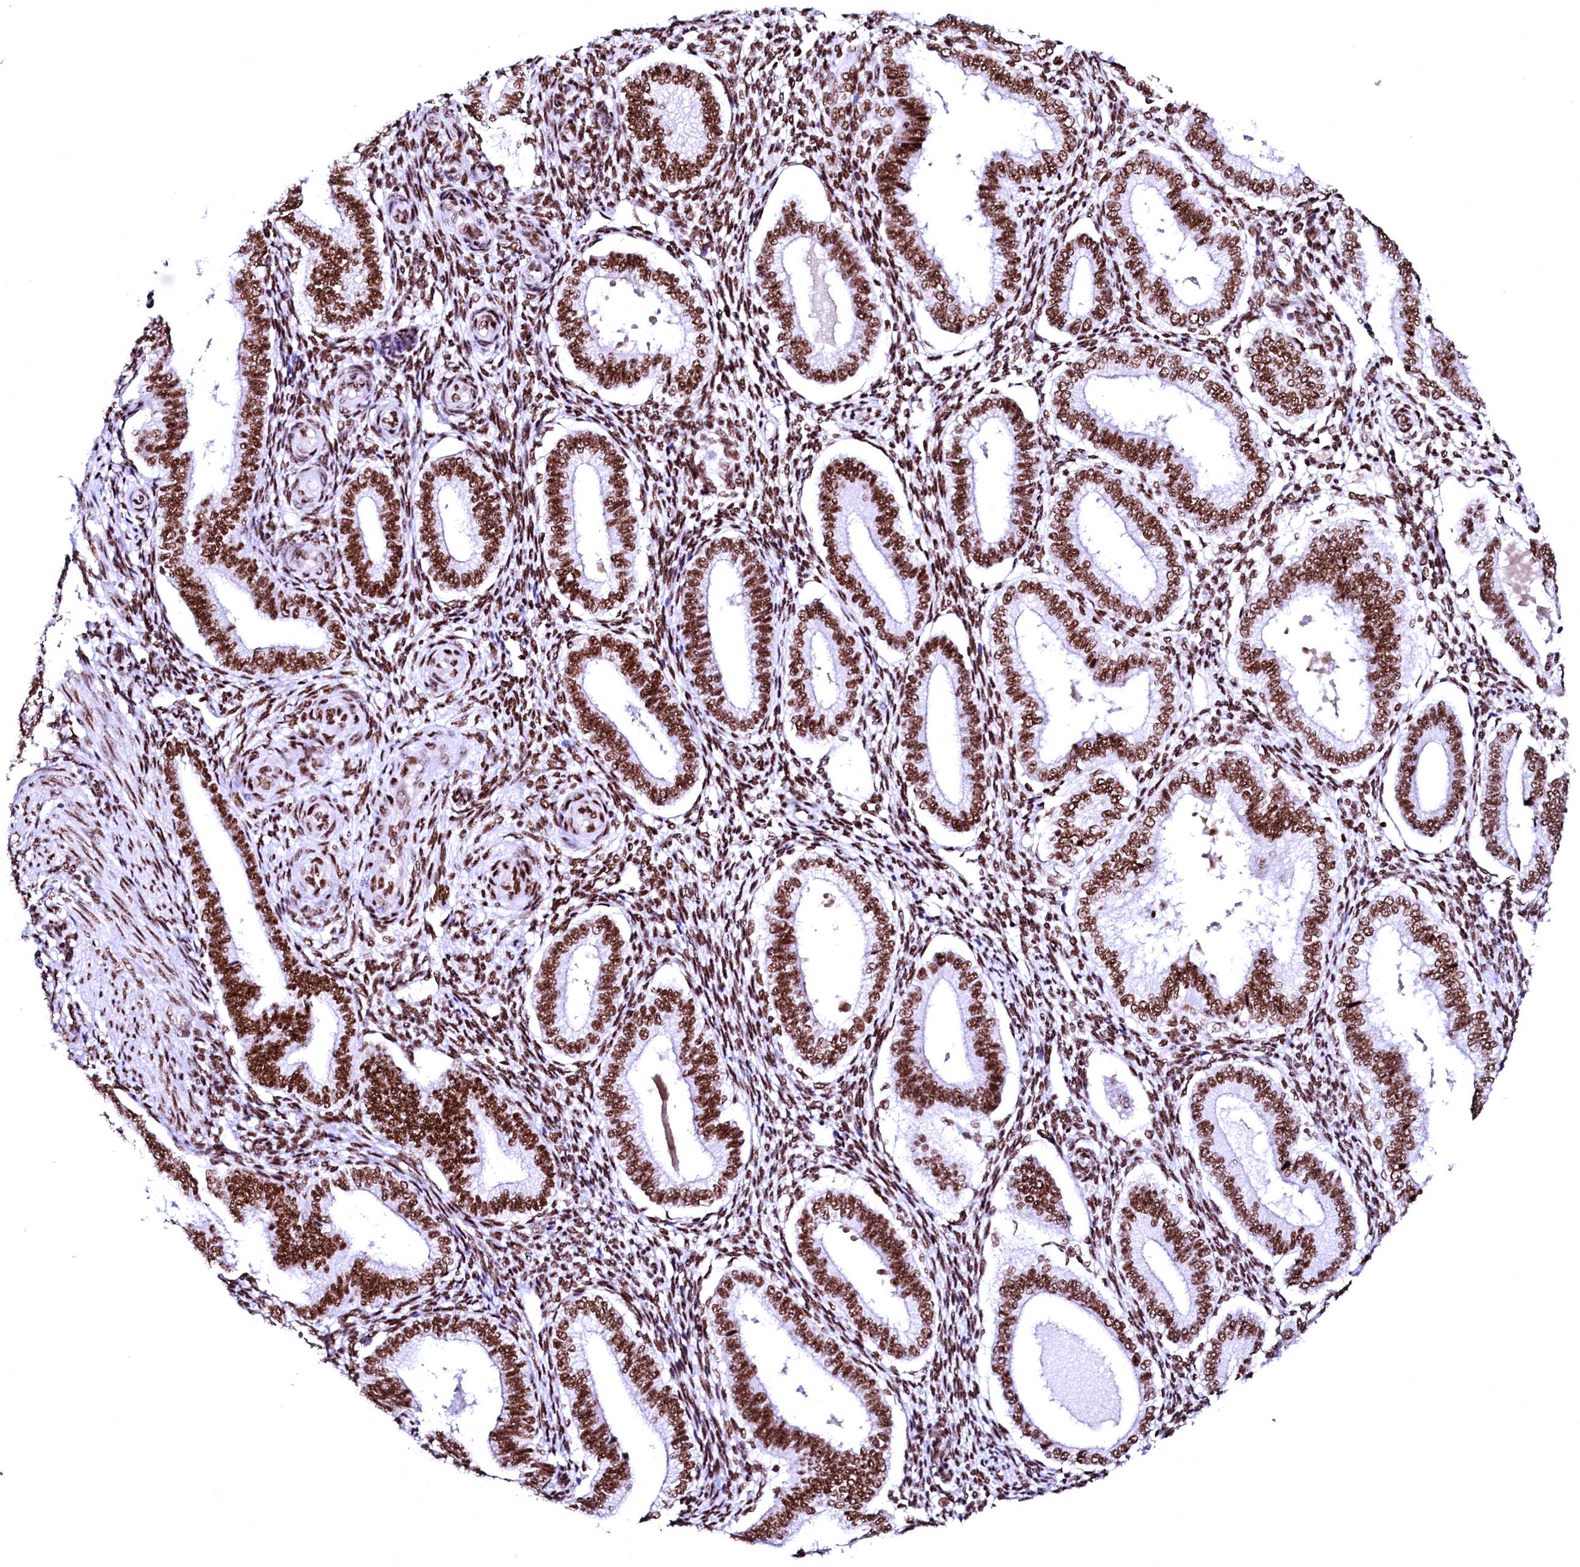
{"staining": {"intensity": "strong", "quantity": ">75%", "location": "nuclear"}, "tissue": "endometrium", "cell_type": "Cells in endometrial stroma", "image_type": "normal", "snomed": [{"axis": "morphology", "description": "Normal tissue, NOS"}, {"axis": "topography", "description": "Endometrium"}], "caption": "Immunohistochemical staining of benign human endometrium shows >75% levels of strong nuclear protein expression in approximately >75% of cells in endometrial stroma. Immunohistochemistry stains the protein of interest in brown and the nuclei are stained blue.", "gene": "CPSF6", "patient": {"sex": "female", "age": 39}}